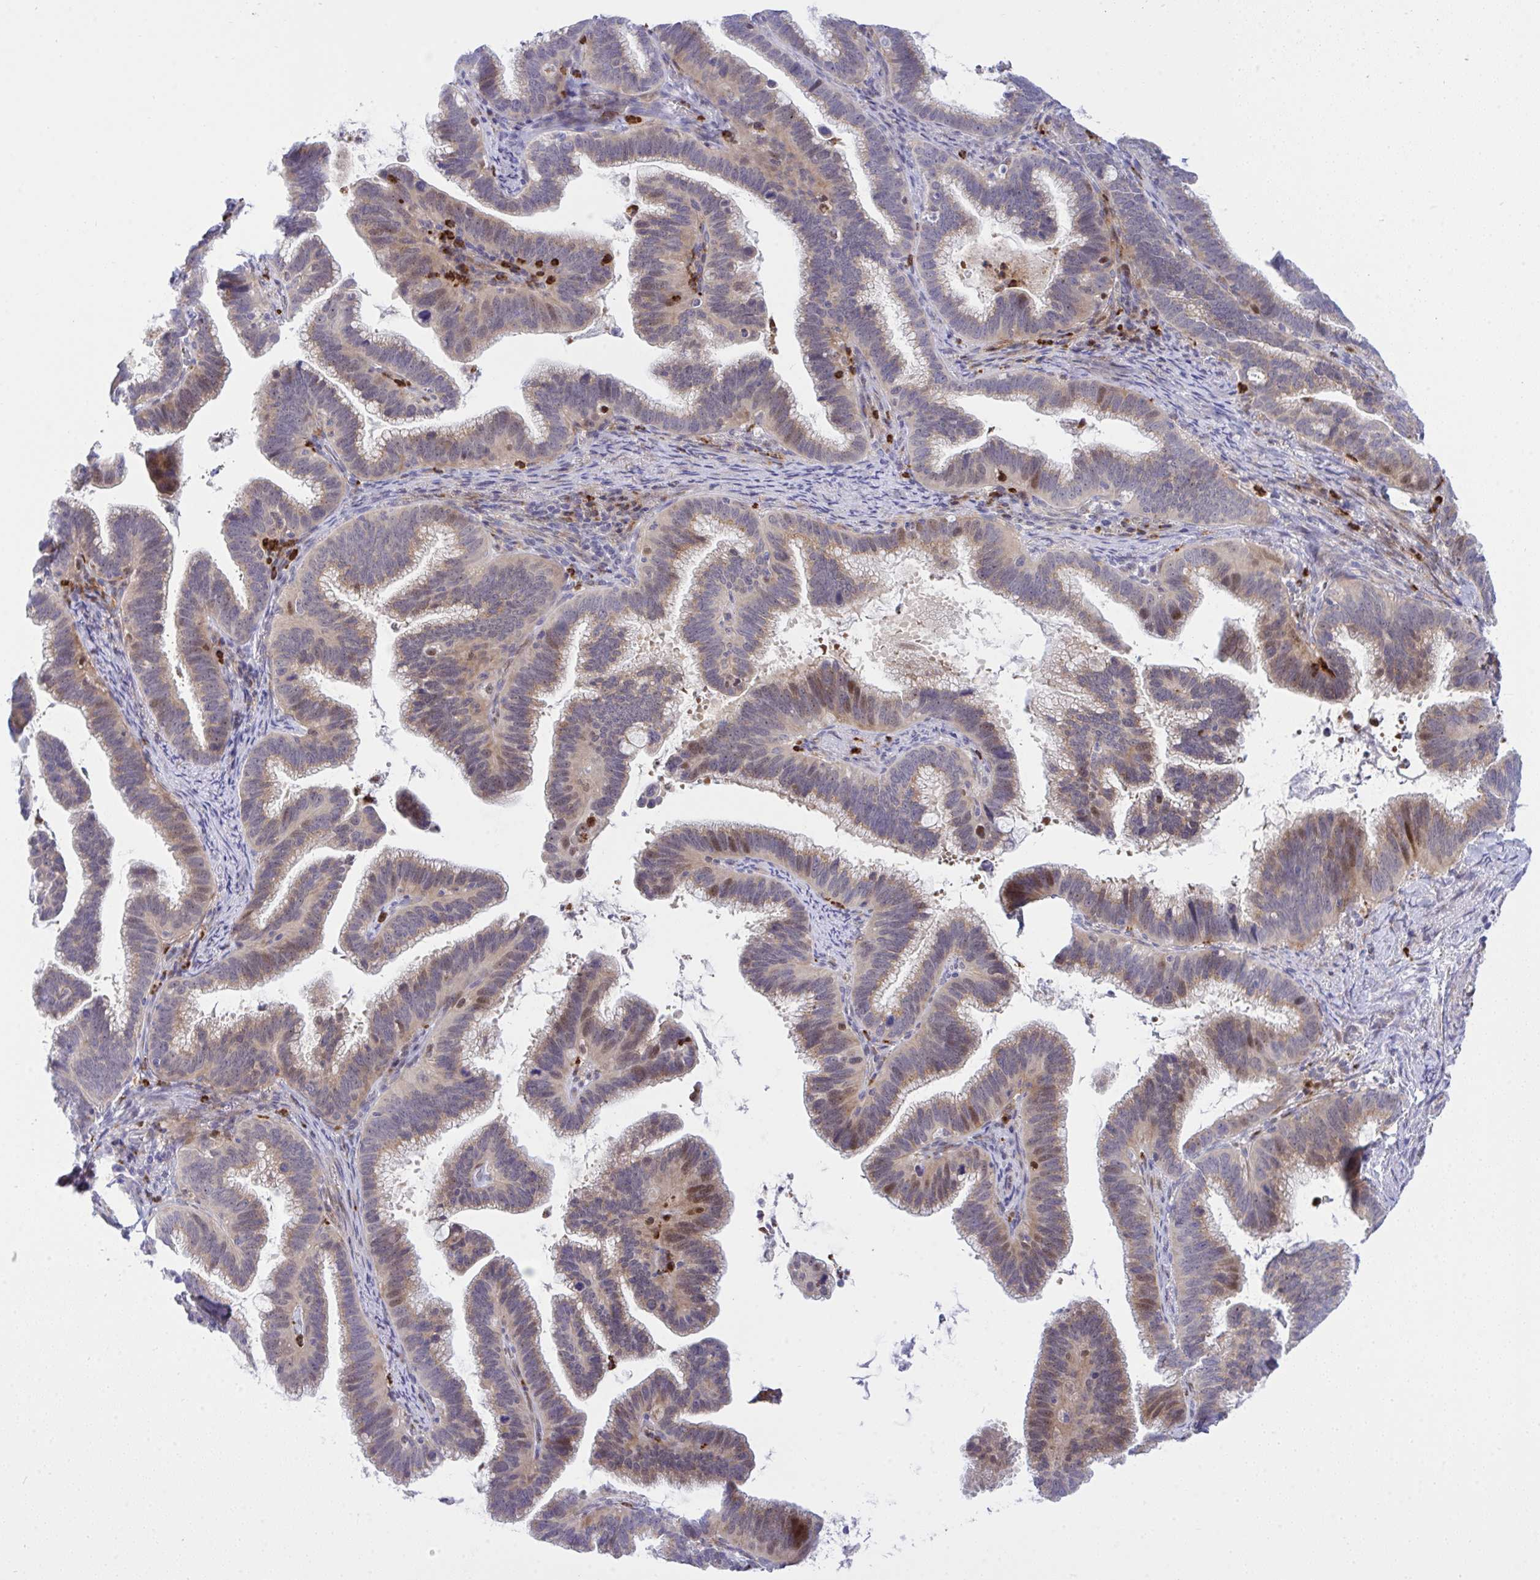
{"staining": {"intensity": "weak", "quantity": ">75%", "location": "cytoplasmic/membranous,nuclear"}, "tissue": "cervical cancer", "cell_type": "Tumor cells", "image_type": "cancer", "snomed": [{"axis": "morphology", "description": "Adenocarcinoma, NOS"}, {"axis": "topography", "description": "Cervix"}], "caption": "Weak cytoplasmic/membranous and nuclear staining is identified in about >75% of tumor cells in adenocarcinoma (cervical).", "gene": "ZNF554", "patient": {"sex": "female", "age": 61}}